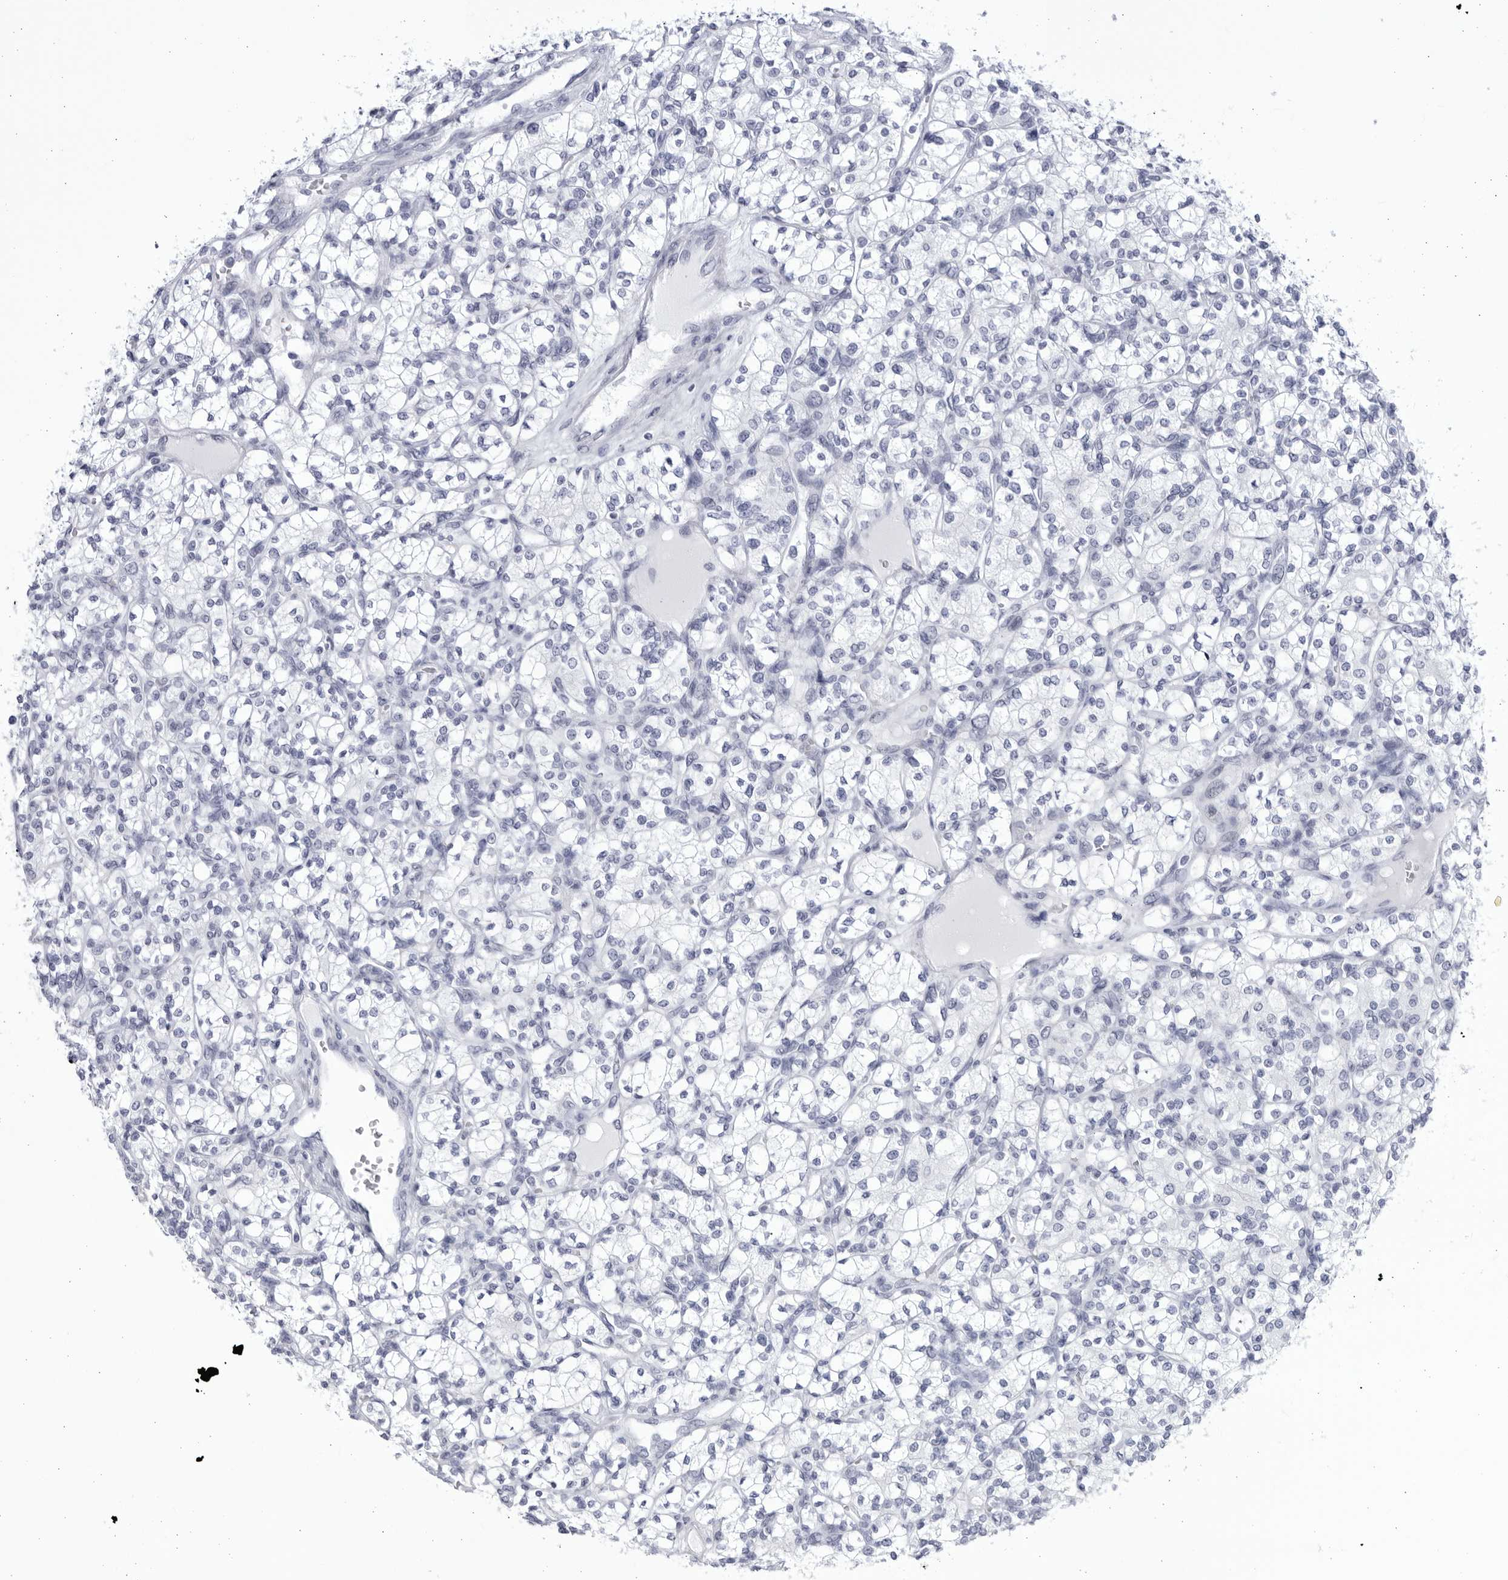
{"staining": {"intensity": "negative", "quantity": "none", "location": "none"}, "tissue": "renal cancer", "cell_type": "Tumor cells", "image_type": "cancer", "snomed": [{"axis": "morphology", "description": "Adenocarcinoma, NOS"}, {"axis": "topography", "description": "Kidney"}], "caption": "This is an immunohistochemistry micrograph of human adenocarcinoma (renal). There is no positivity in tumor cells.", "gene": "CCDC181", "patient": {"sex": "male", "age": 77}}